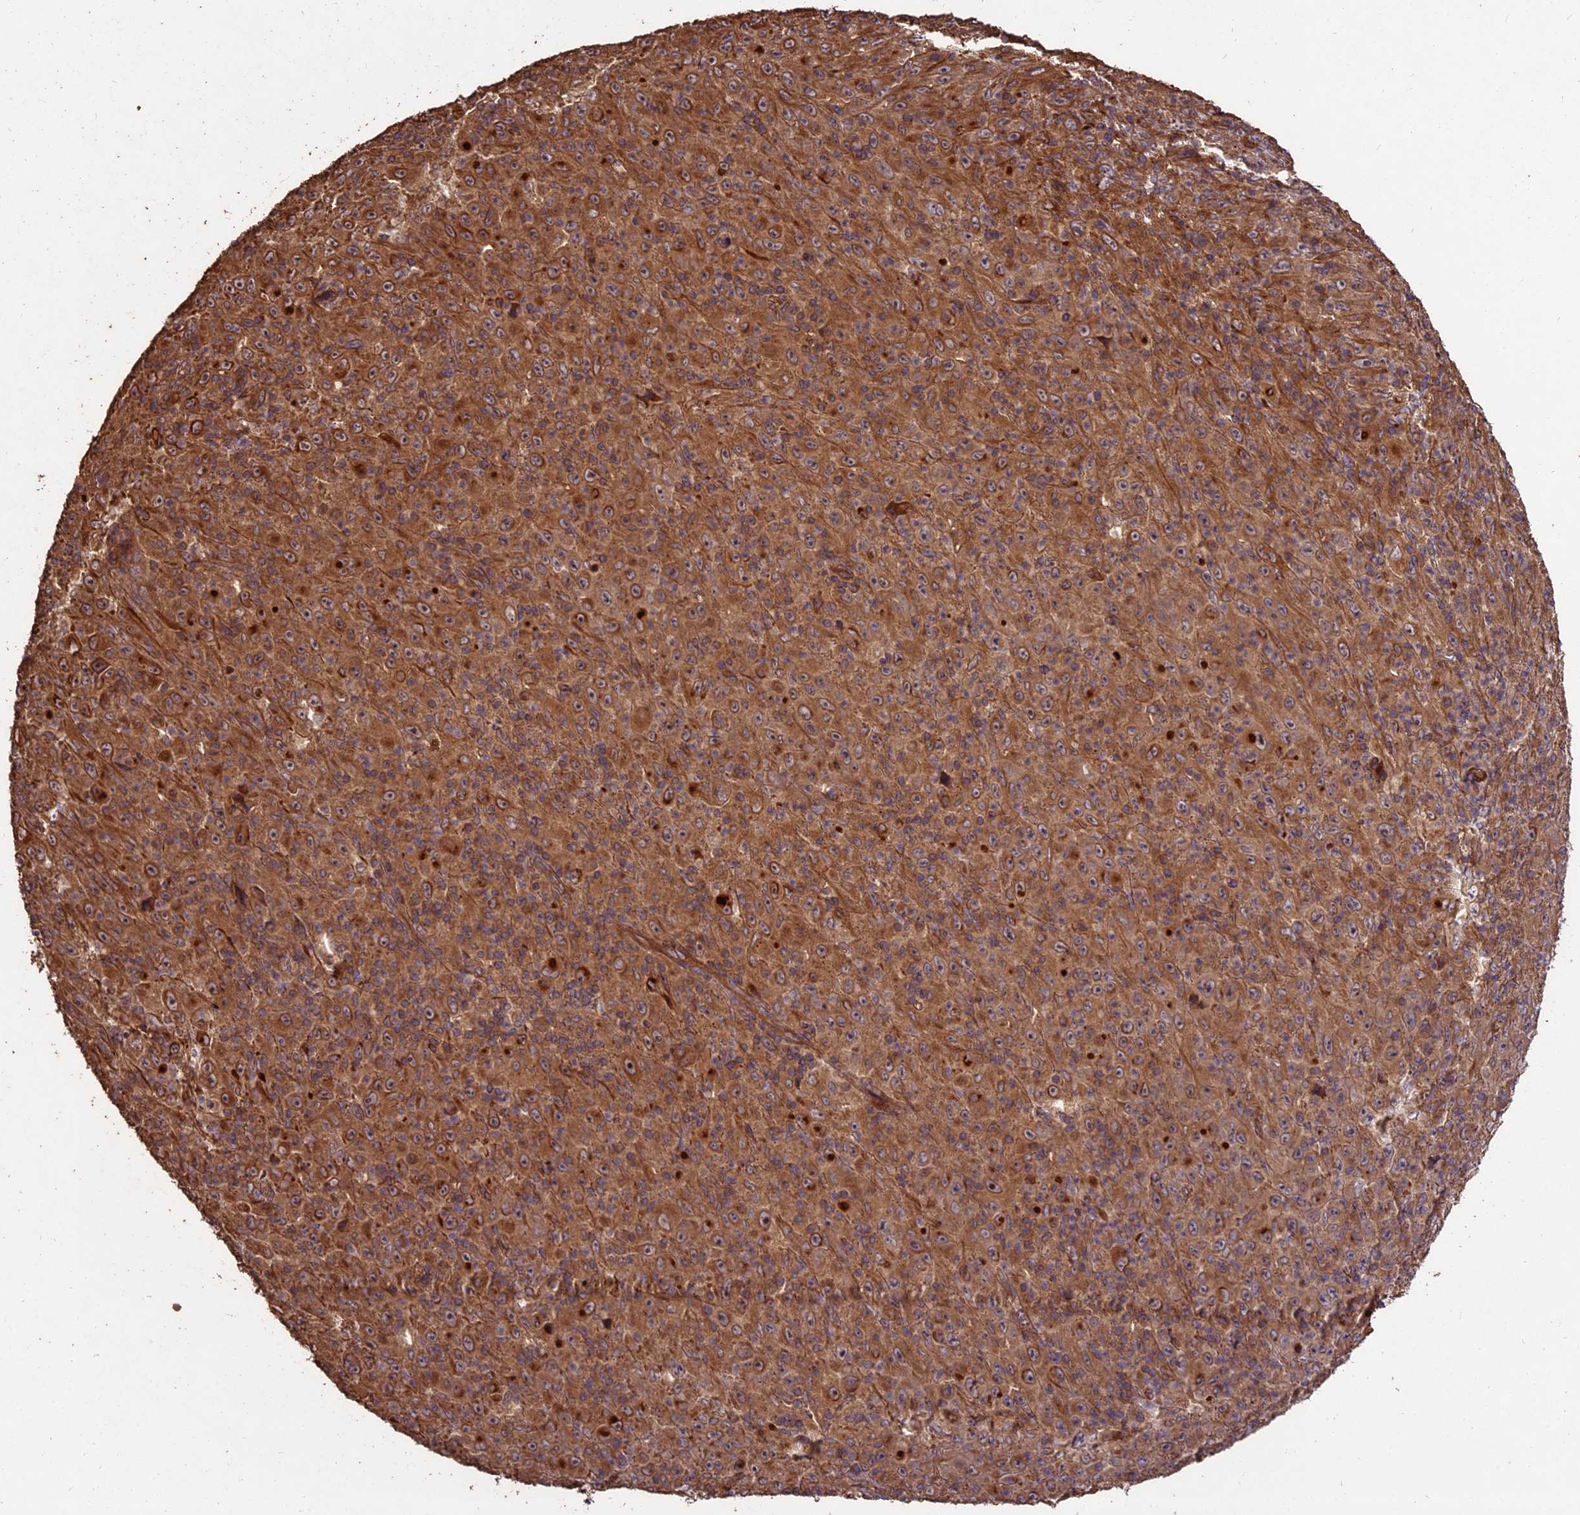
{"staining": {"intensity": "moderate", "quantity": ">75%", "location": "cytoplasmic/membranous"}, "tissue": "melanoma", "cell_type": "Tumor cells", "image_type": "cancer", "snomed": [{"axis": "morphology", "description": "Malignant melanoma, Metastatic site"}, {"axis": "topography", "description": "Skin"}], "caption": "Immunohistochemical staining of melanoma shows medium levels of moderate cytoplasmic/membranous staining in about >75% of tumor cells.", "gene": "TTLL10", "patient": {"sex": "female", "age": 56}}